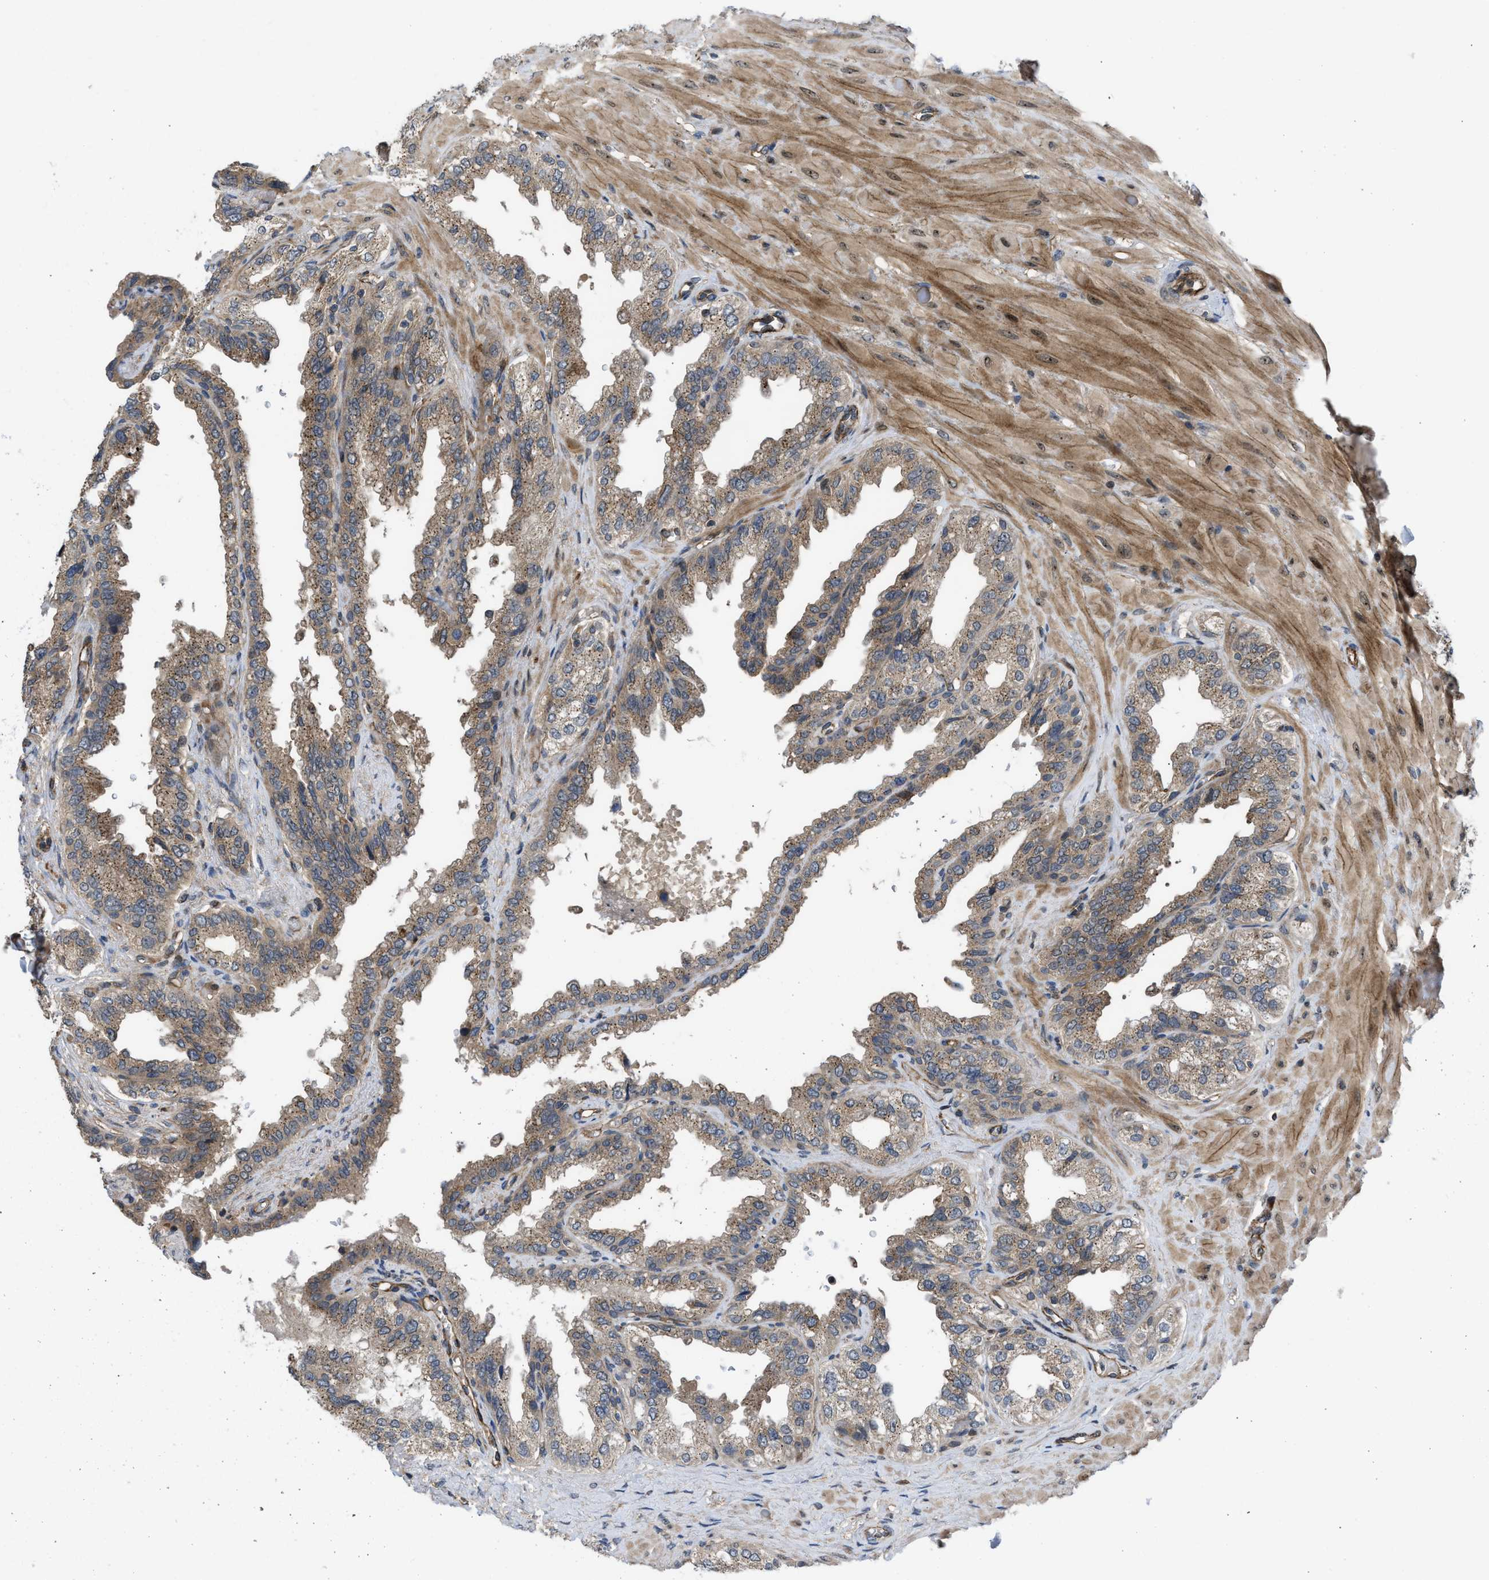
{"staining": {"intensity": "moderate", "quantity": ">75%", "location": "cytoplasmic/membranous"}, "tissue": "seminal vesicle", "cell_type": "Glandular cells", "image_type": "normal", "snomed": [{"axis": "morphology", "description": "Normal tissue, NOS"}, {"axis": "topography", "description": "Seminal veicle"}], "caption": "Normal seminal vesicle reveals moderate cytoplasmic/membranous staining in approximately >75% of glandular cells, visualized by immunohistochemistry. The protein of interest is stained brown, and the nuclei are stained in blue (DAB IHC with brightfield microscopy, high magnification).", "gene": "GPATCH2L", "patient": {"sex": "male", "age": 68}}